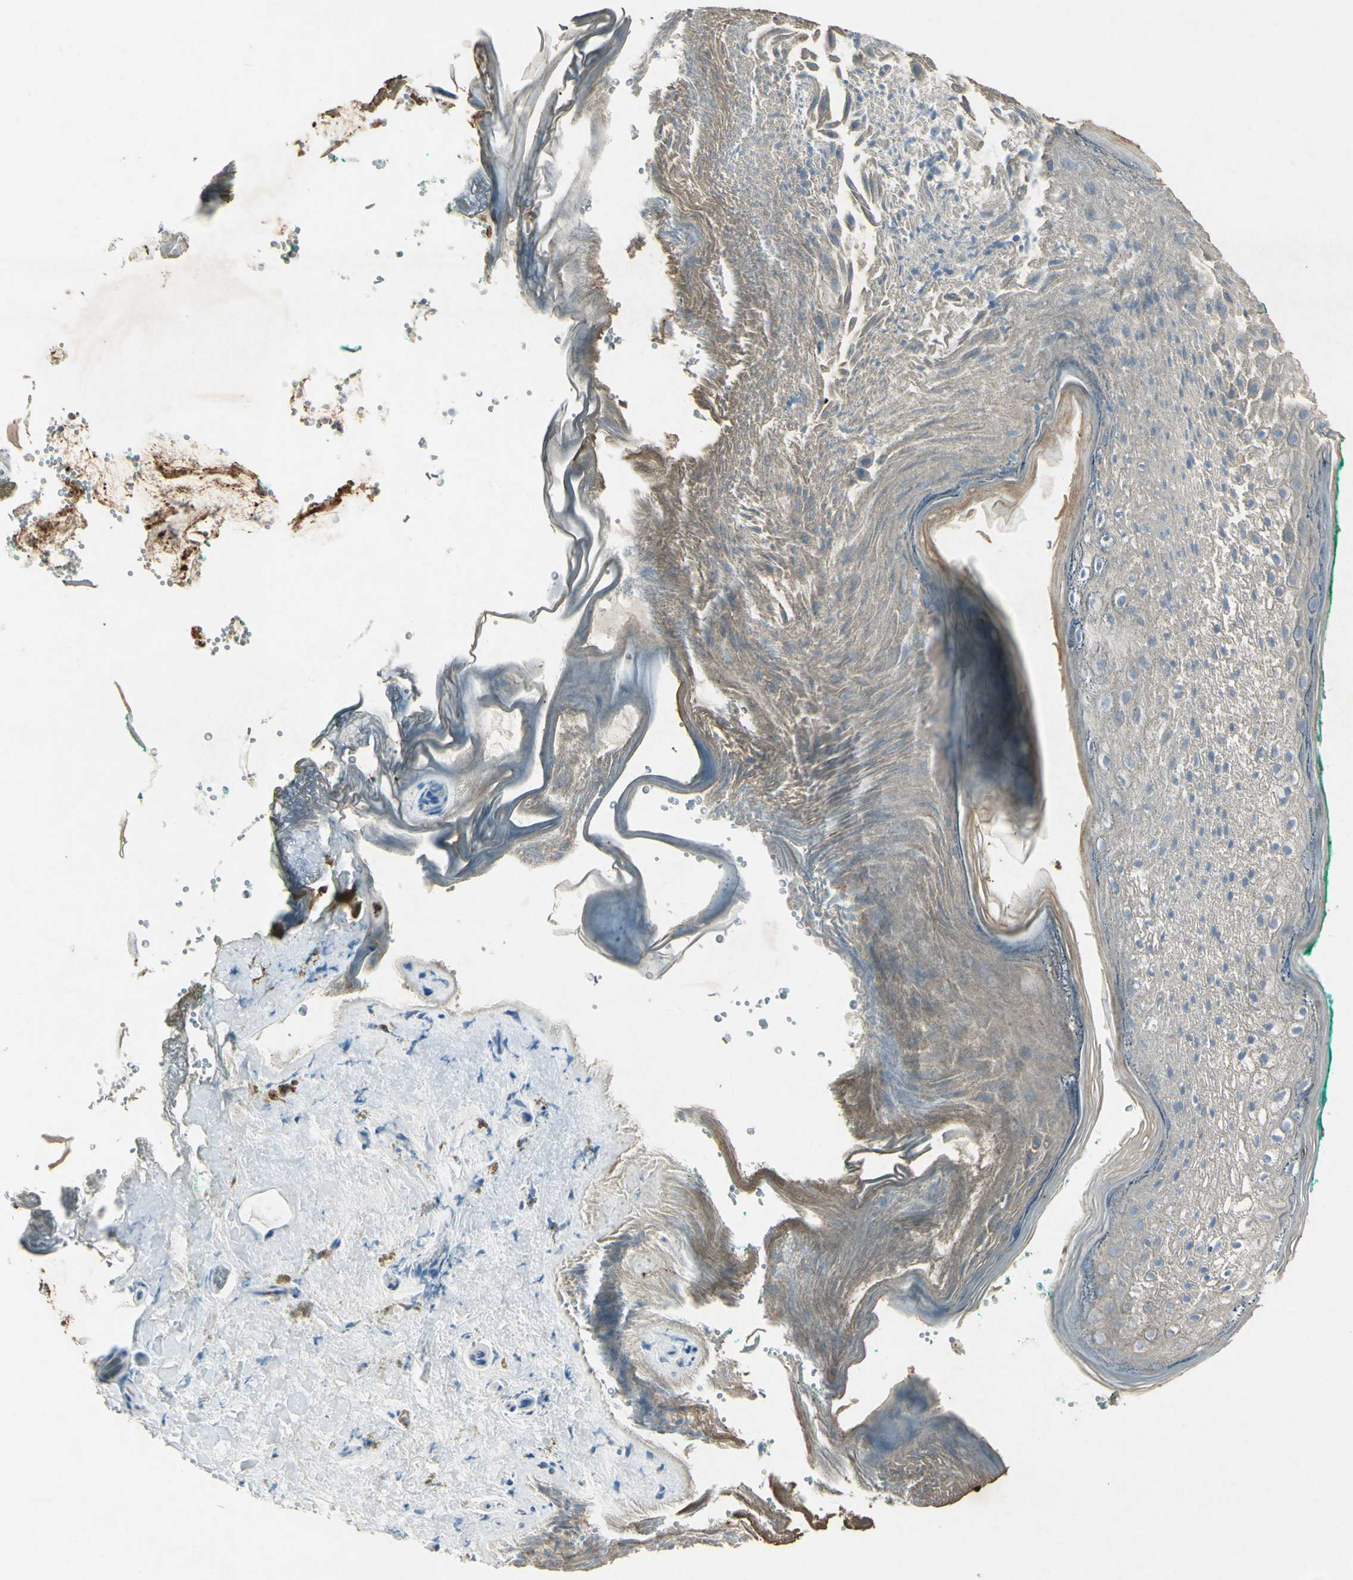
{"staining": {"intensity": "negative", "quantity": "none", "location": "none"}, "tissue": "skin", "cell_type": "Epidermal cells", "image_type": "normal", "snomed": [{"axis": "morphology", "description": "Normal tissue, NOS"}, {"axis": "topography", "description": "Anal"}], "caption": "Immunohistochemical staining of normal skin demonstrates no significant positivity in epidermal cells.", "gene": "SNAP91", "patient": {"sex": "male", "age": 74}}